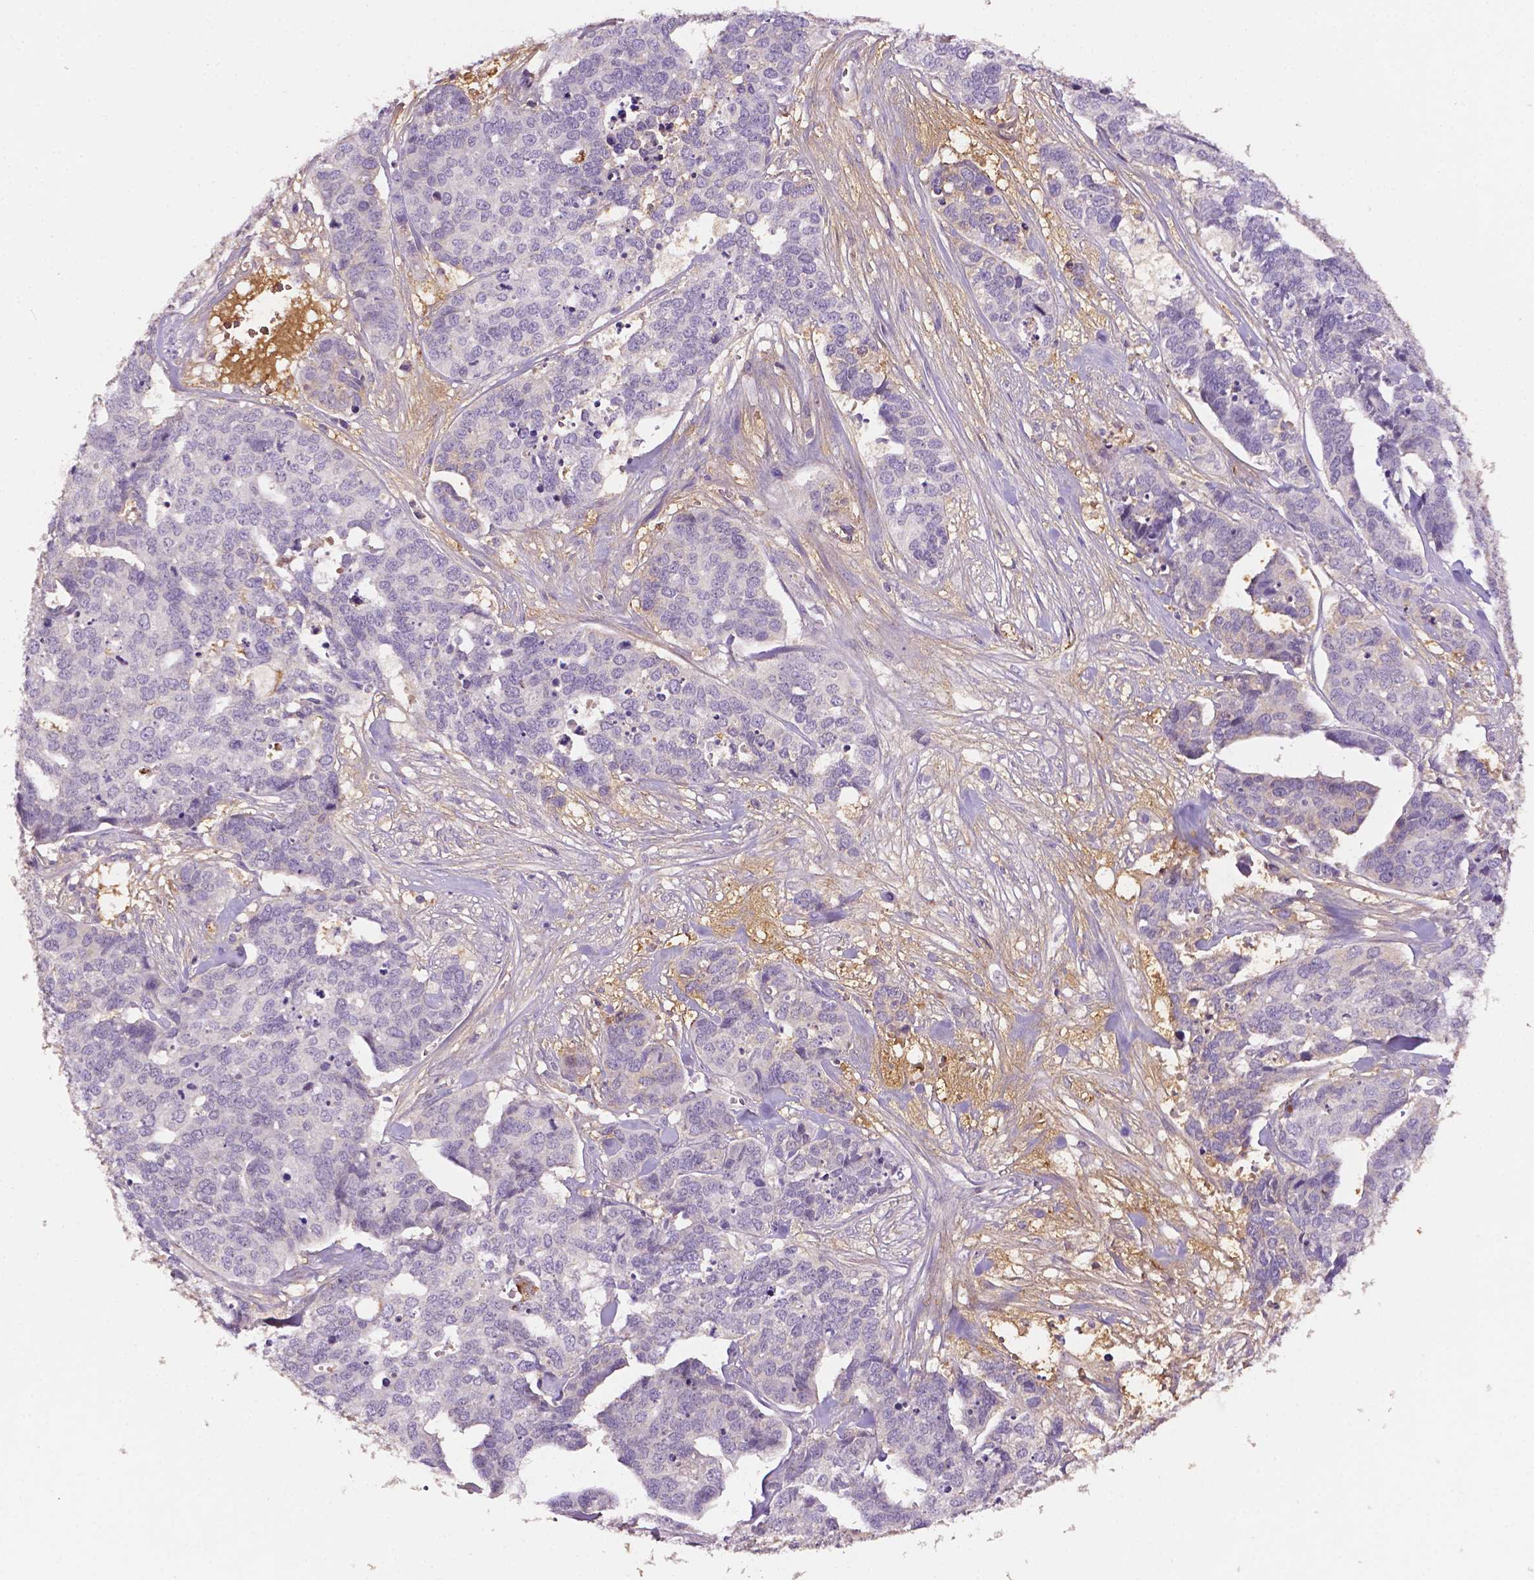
{"staining": {"intensity": "negative", "quantity": "none", "location": "none"}, "tissue": "ovarian cancer", "cell_type": "Tumor cells", "image_type": "cancer", "snomed": [{"axis": "morphology", "description": "Carcinoma, endometroid"}, {"axis": "topography", "description": "Ovary"}], "caption": "Photomicrograph shows no significant protein positivity in tumor cells of endometroid carcinoma (ovarian).", "gene": "FBLN1", "patient": {"sex": "female", "age": 65}}